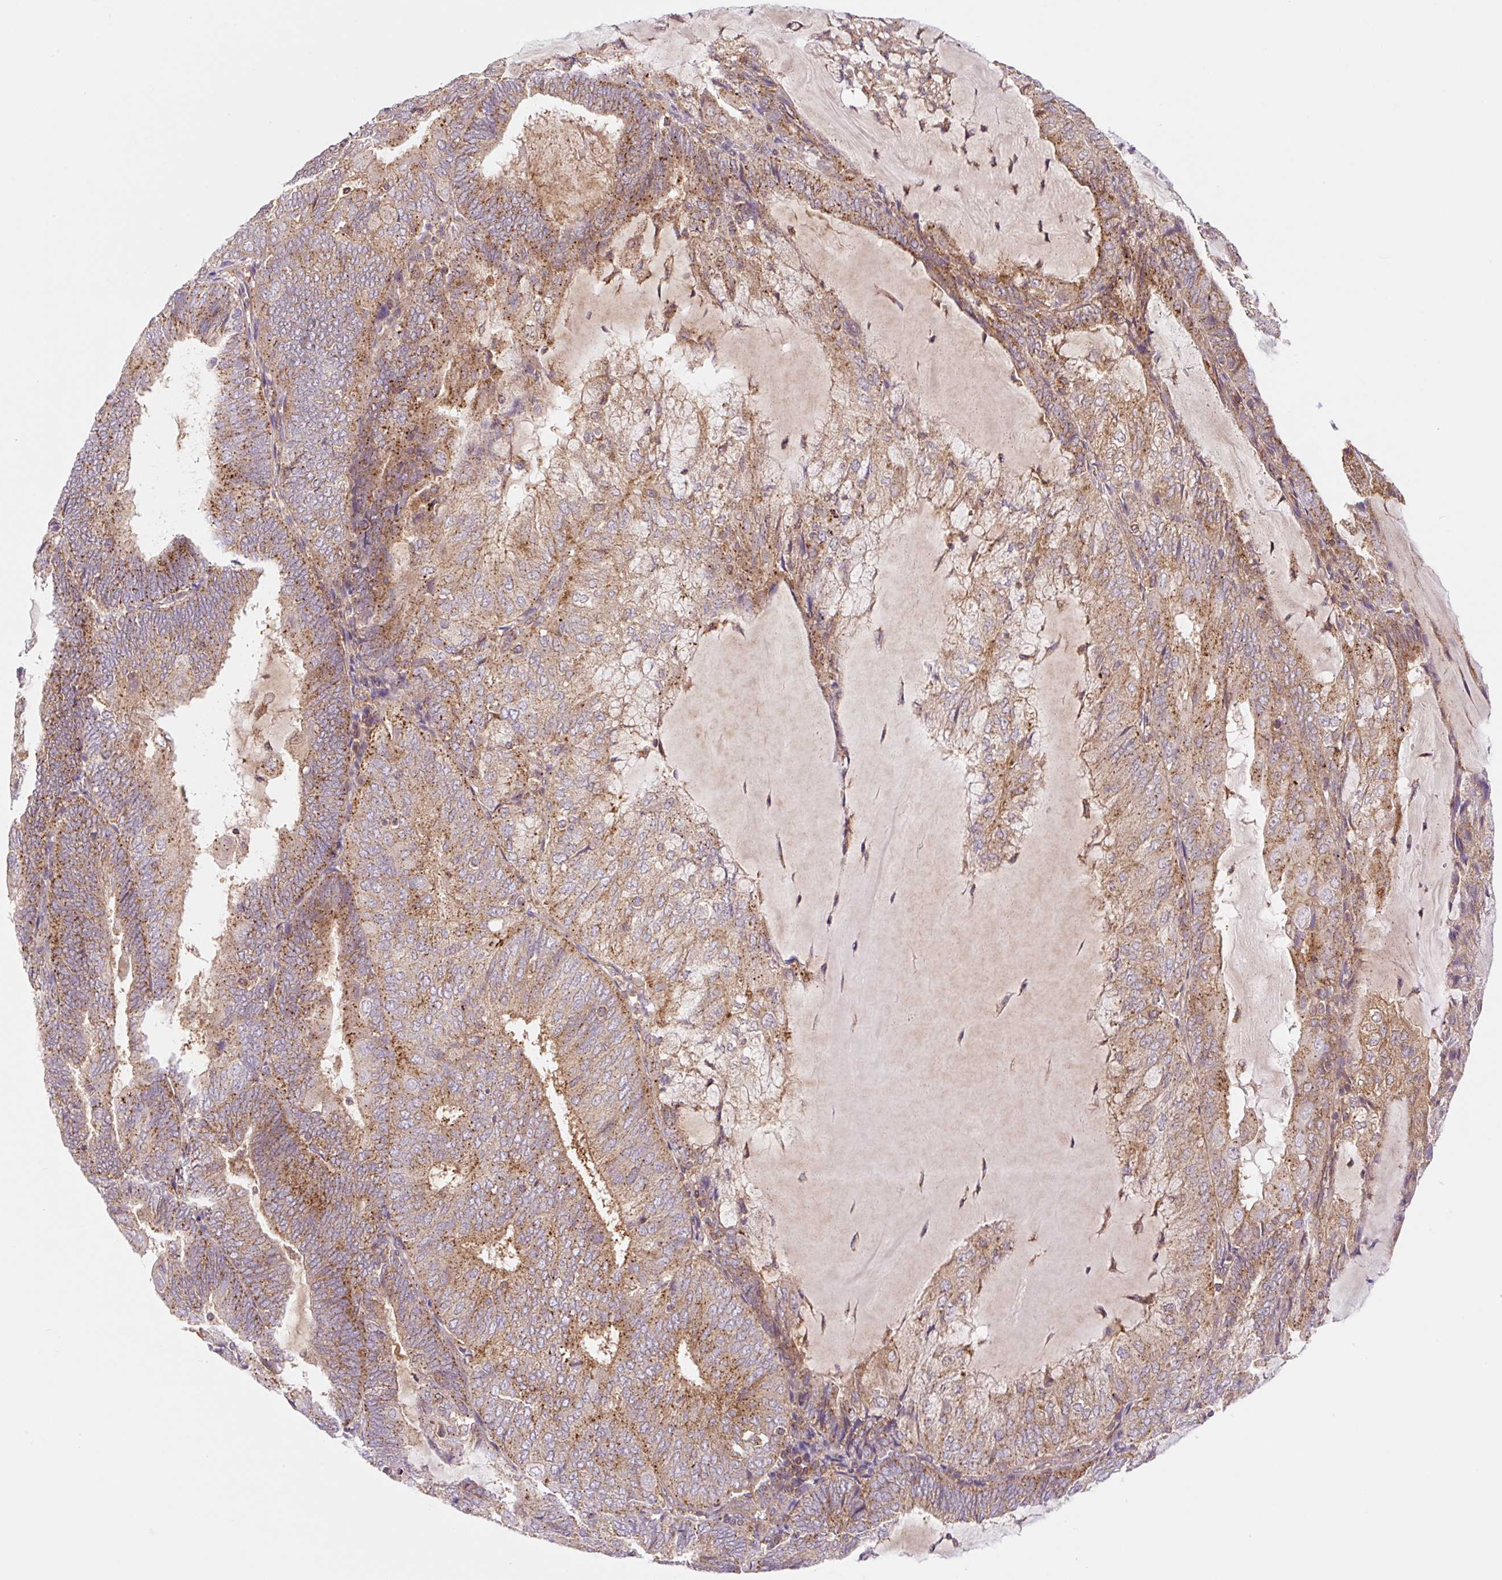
{"staining": {"intensity": "moderate", "quantity": ">75%", "location": "cytoplasmic/membranous"}, "tissue": "endometrial cancer", "cell_type": "Tumor cells", "image_type": "cancer", "snomed": [{"axis": "morphology", "description": "Adenocarcinoma, NOS"}, {"axis": "topography", "description": "Endometrium"}], "caption": "Endometrial cancer stained with a protein marker reveals moderate staining in tumor cells.", "gene": "VPS4A", "patient": {"sex": "female", "age": 81}}